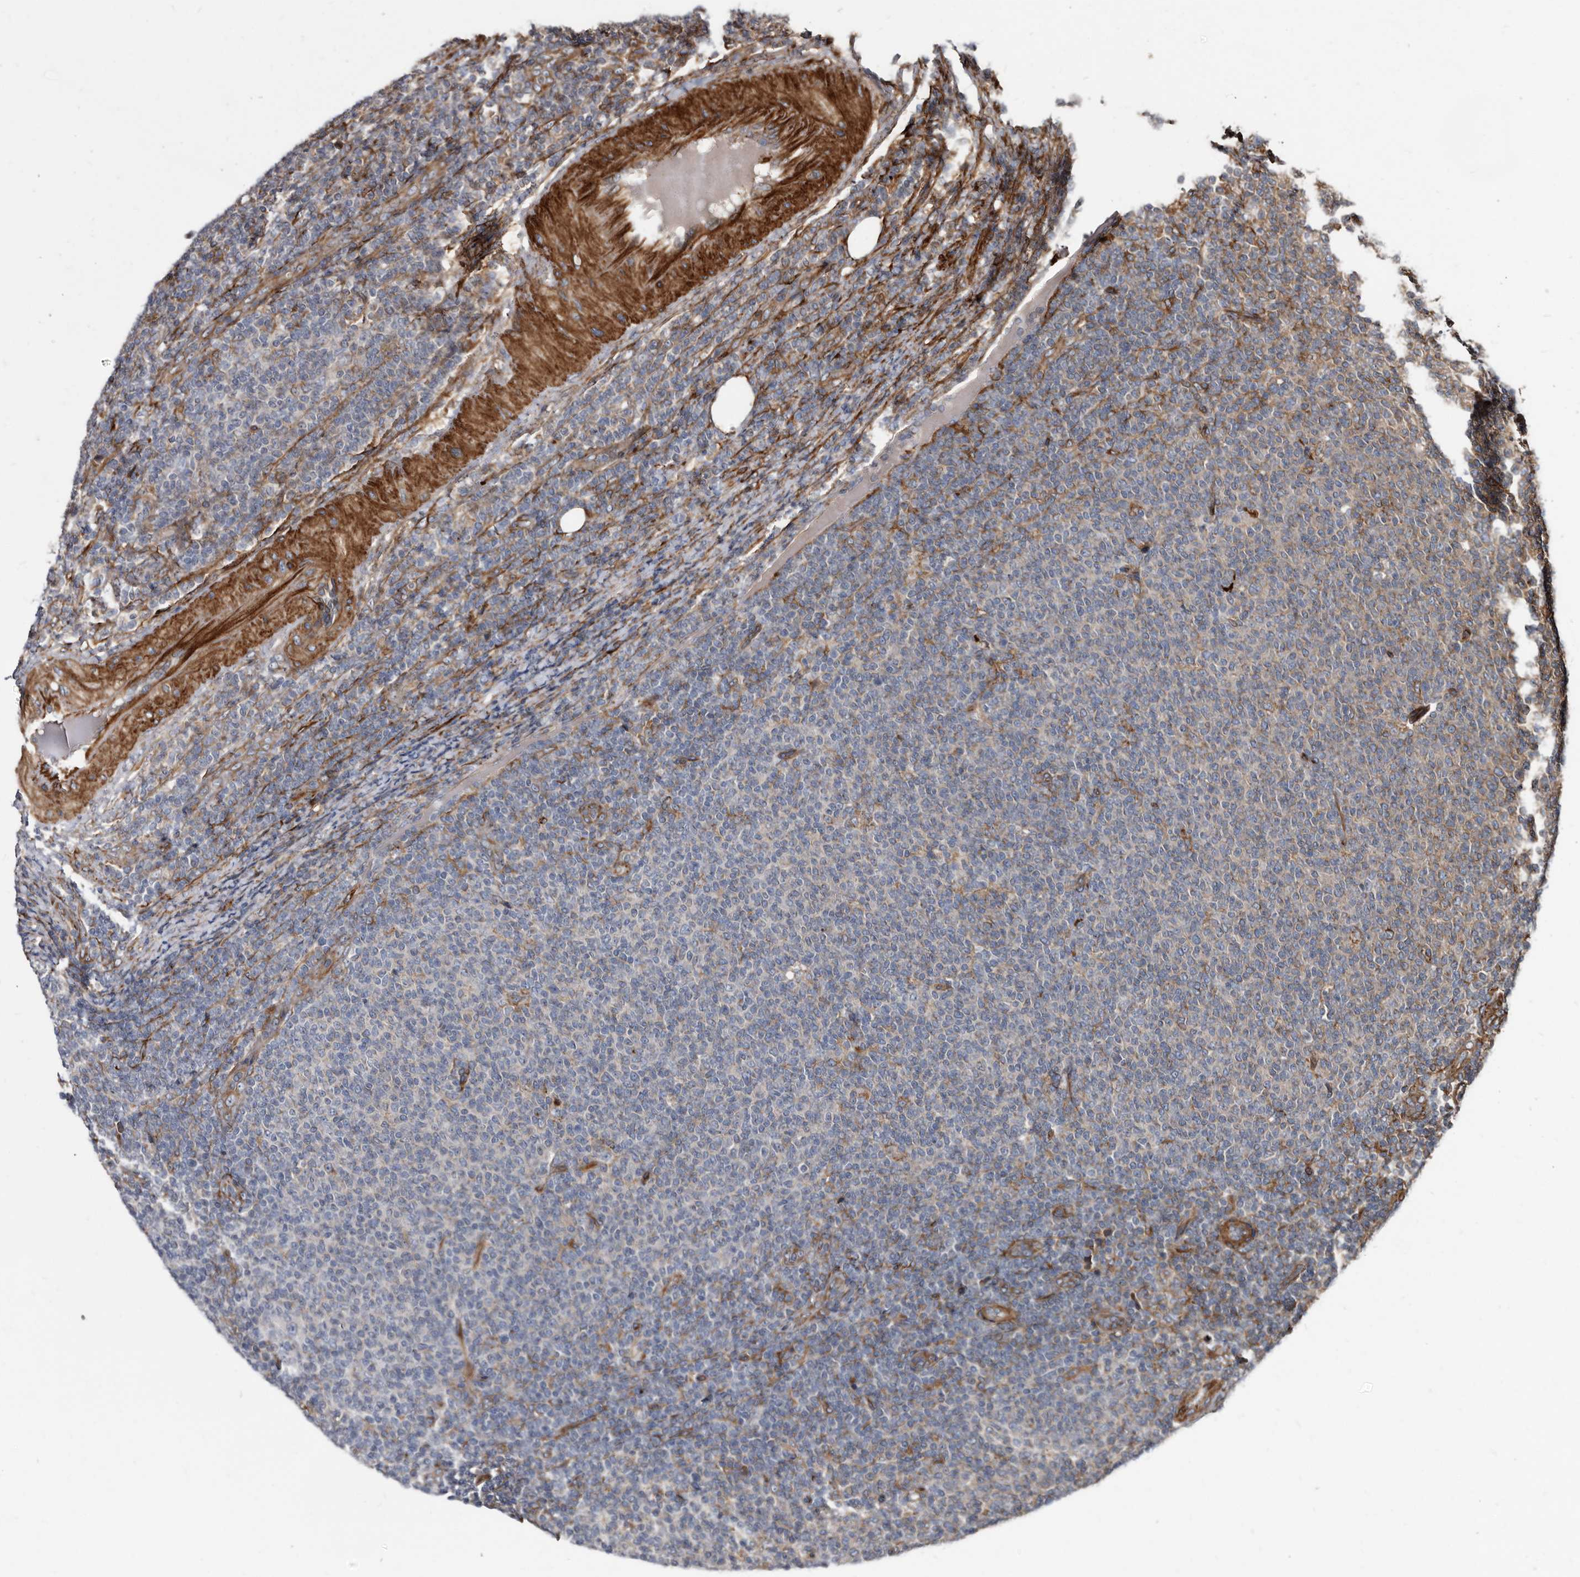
{"staining": {"intensity": "negative", "quantity": "none", "location": "none"}, "tissue": "lymphoma", "cell_type": "Tumor cells", "image_type": "cancer", "snomed": [{"axis": "morphology", "description": "Malignant lymphoma, non-Hodgkin's type, Low grade"}, {"axis": "topography", "description": "Lymph node"}], "caption": "IHC of lymphoma reveals no expression in tumor cells.", "gene": "KCTD20", "patient": {"sex": "male", "age": 66}}